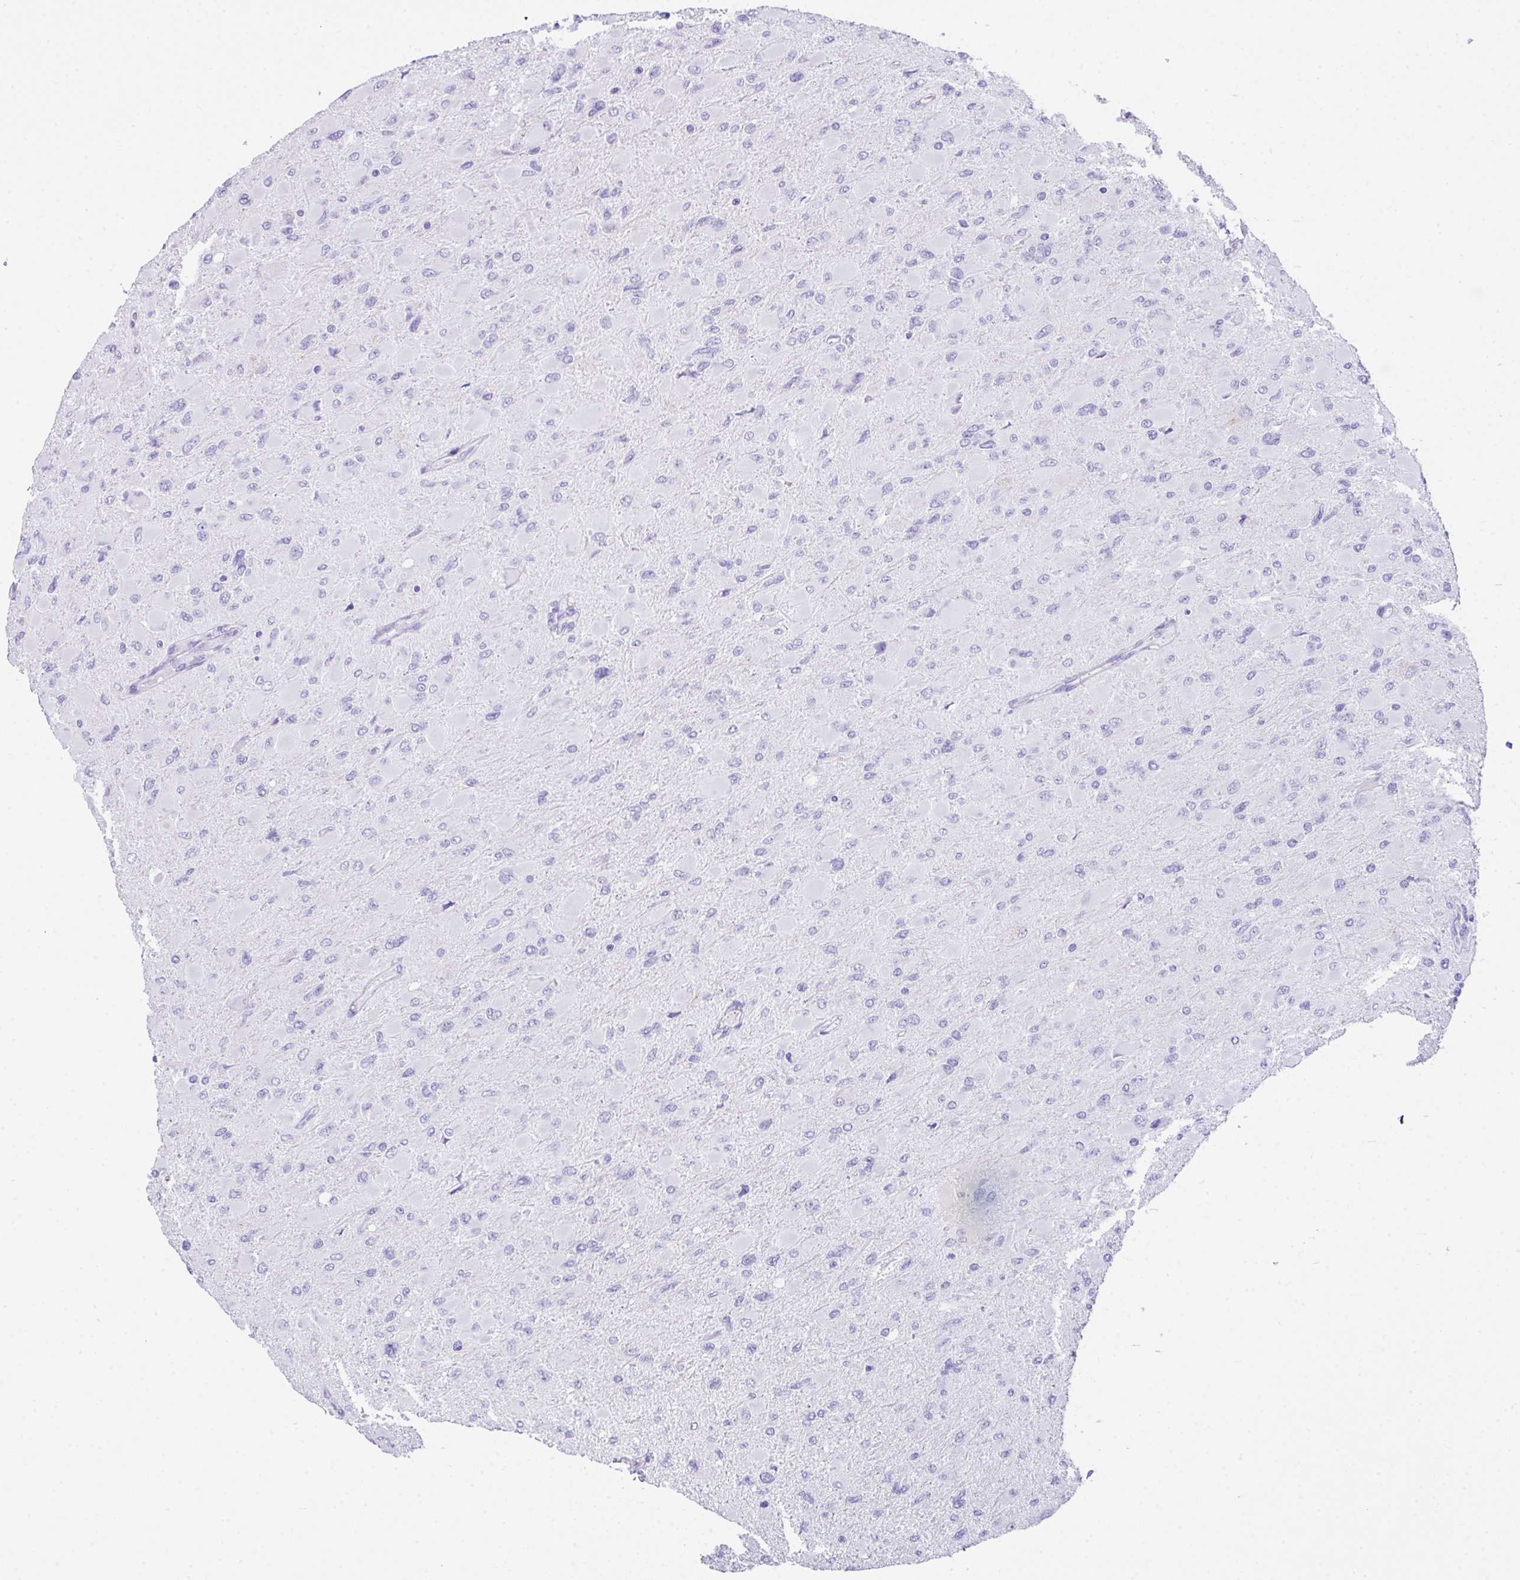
{"staining": {"intensity": "negative", "quantity": "none", "location": "none"}, "tissue": "glioma", "cell_type": "Tumor cells", "image_type": "cancer", "snomed": [{"axis": "morphology", "description": "Glioma, malignant, High grade"}, {"axis": "topography", "description": "Cerebral cortex"}], "caption": "DAB (3,3'-diaminobenzidine) immunohistochemical staining of malignant high-grade glioma shows no significant expression in tumor cells.", "gene": "LGALS4", "patient": {"sex": "female", "age": 36}}